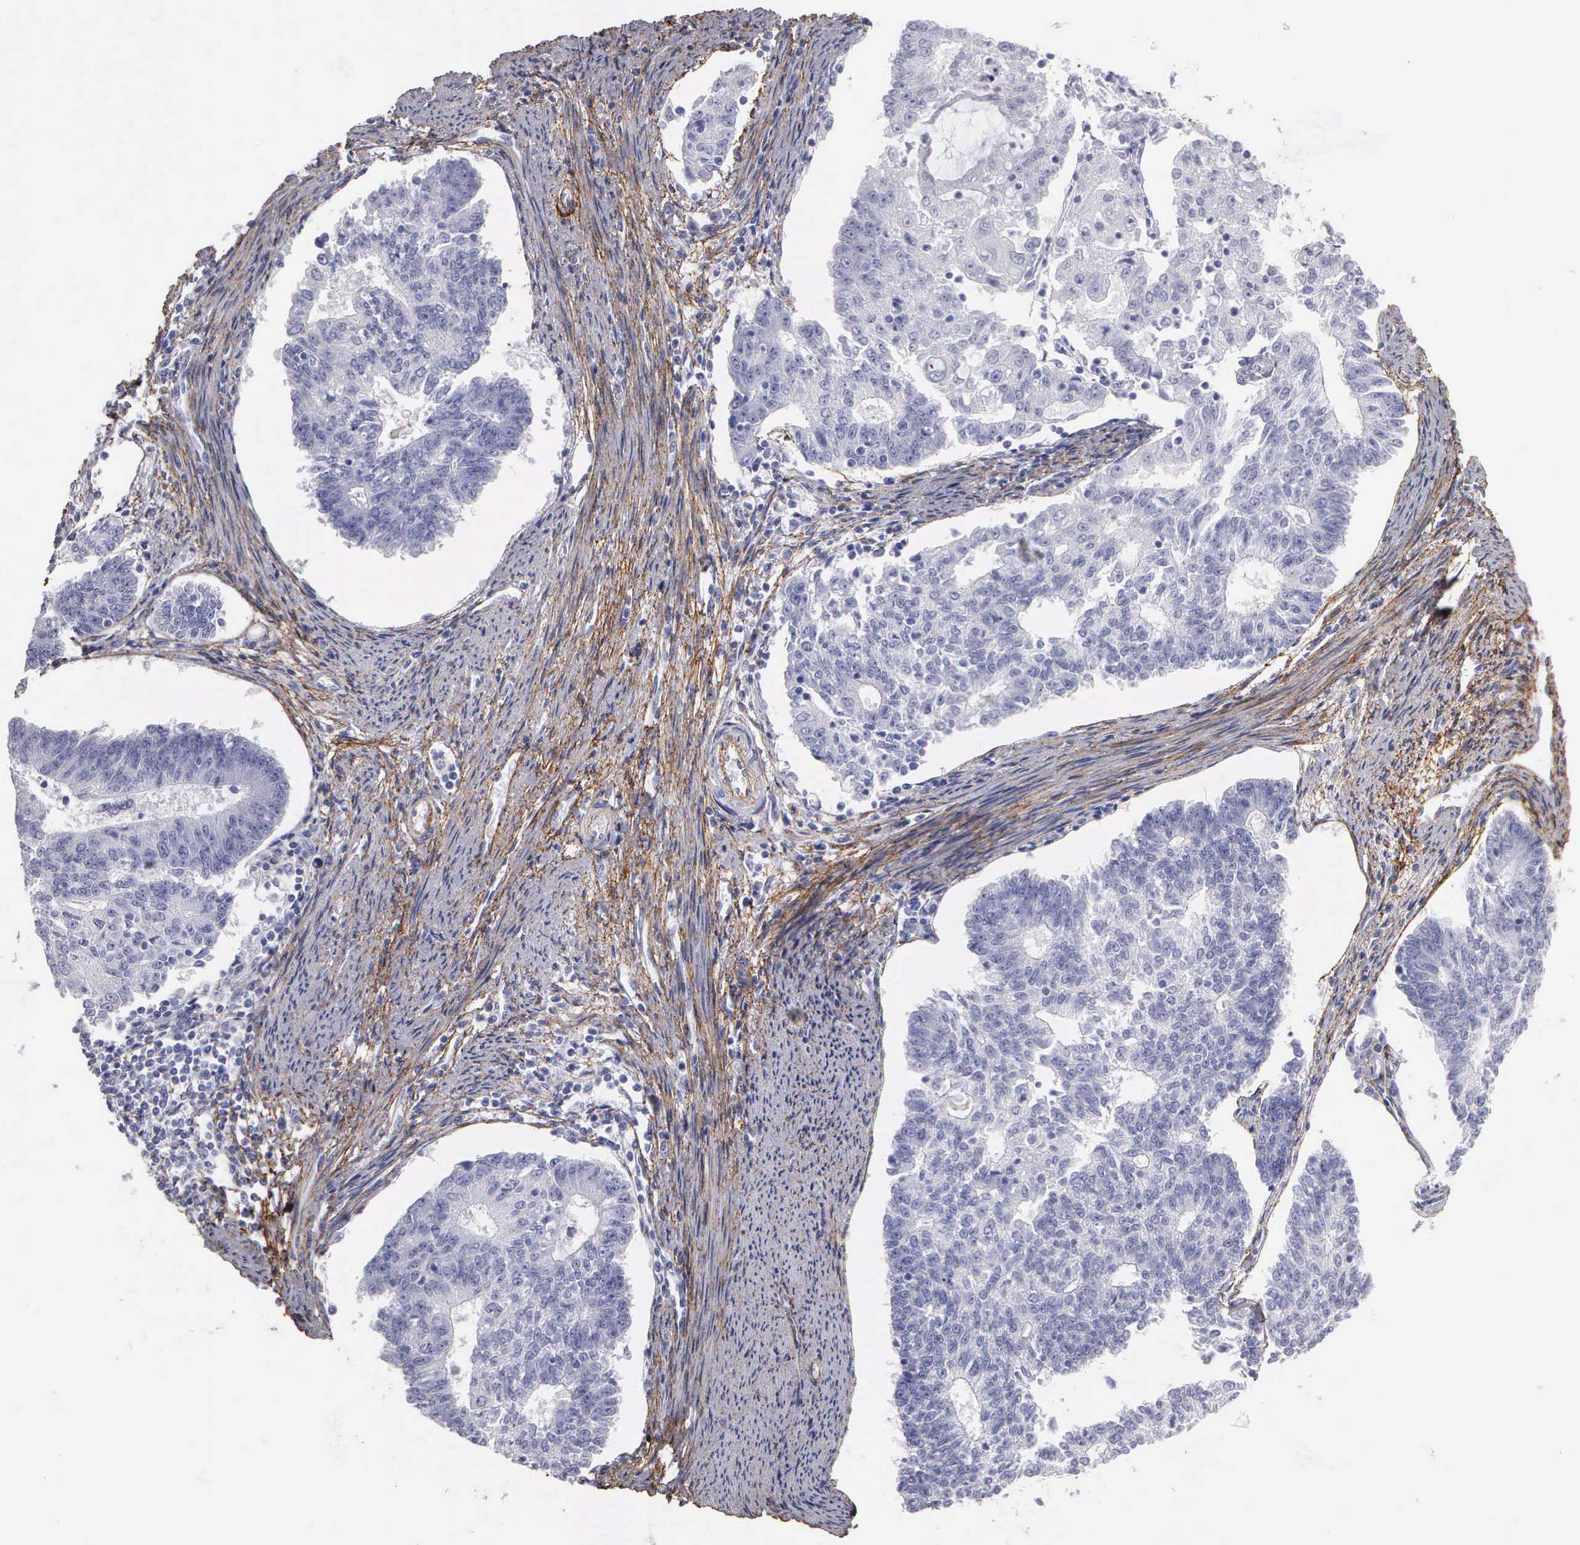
{"staining": {"intensity": "negative", "quantity": "none", "location": "none"}, "tissue": "endometrial cancer", "cell_type": "Tumor cells", "image_type": "cancer", "snomed": [{"axis": "morphology", "description": "Adenocarcinoma, NOS"}, {"axis": "topography", "description": "Endometrium"}], "caption": "Endometrial cancer (adenocarcinoma) was stained to show a protein in brown. There is no significant expression in tumor cells.", "gene": "FBLN5", "patient": {"sex": "female", "age": 56}}